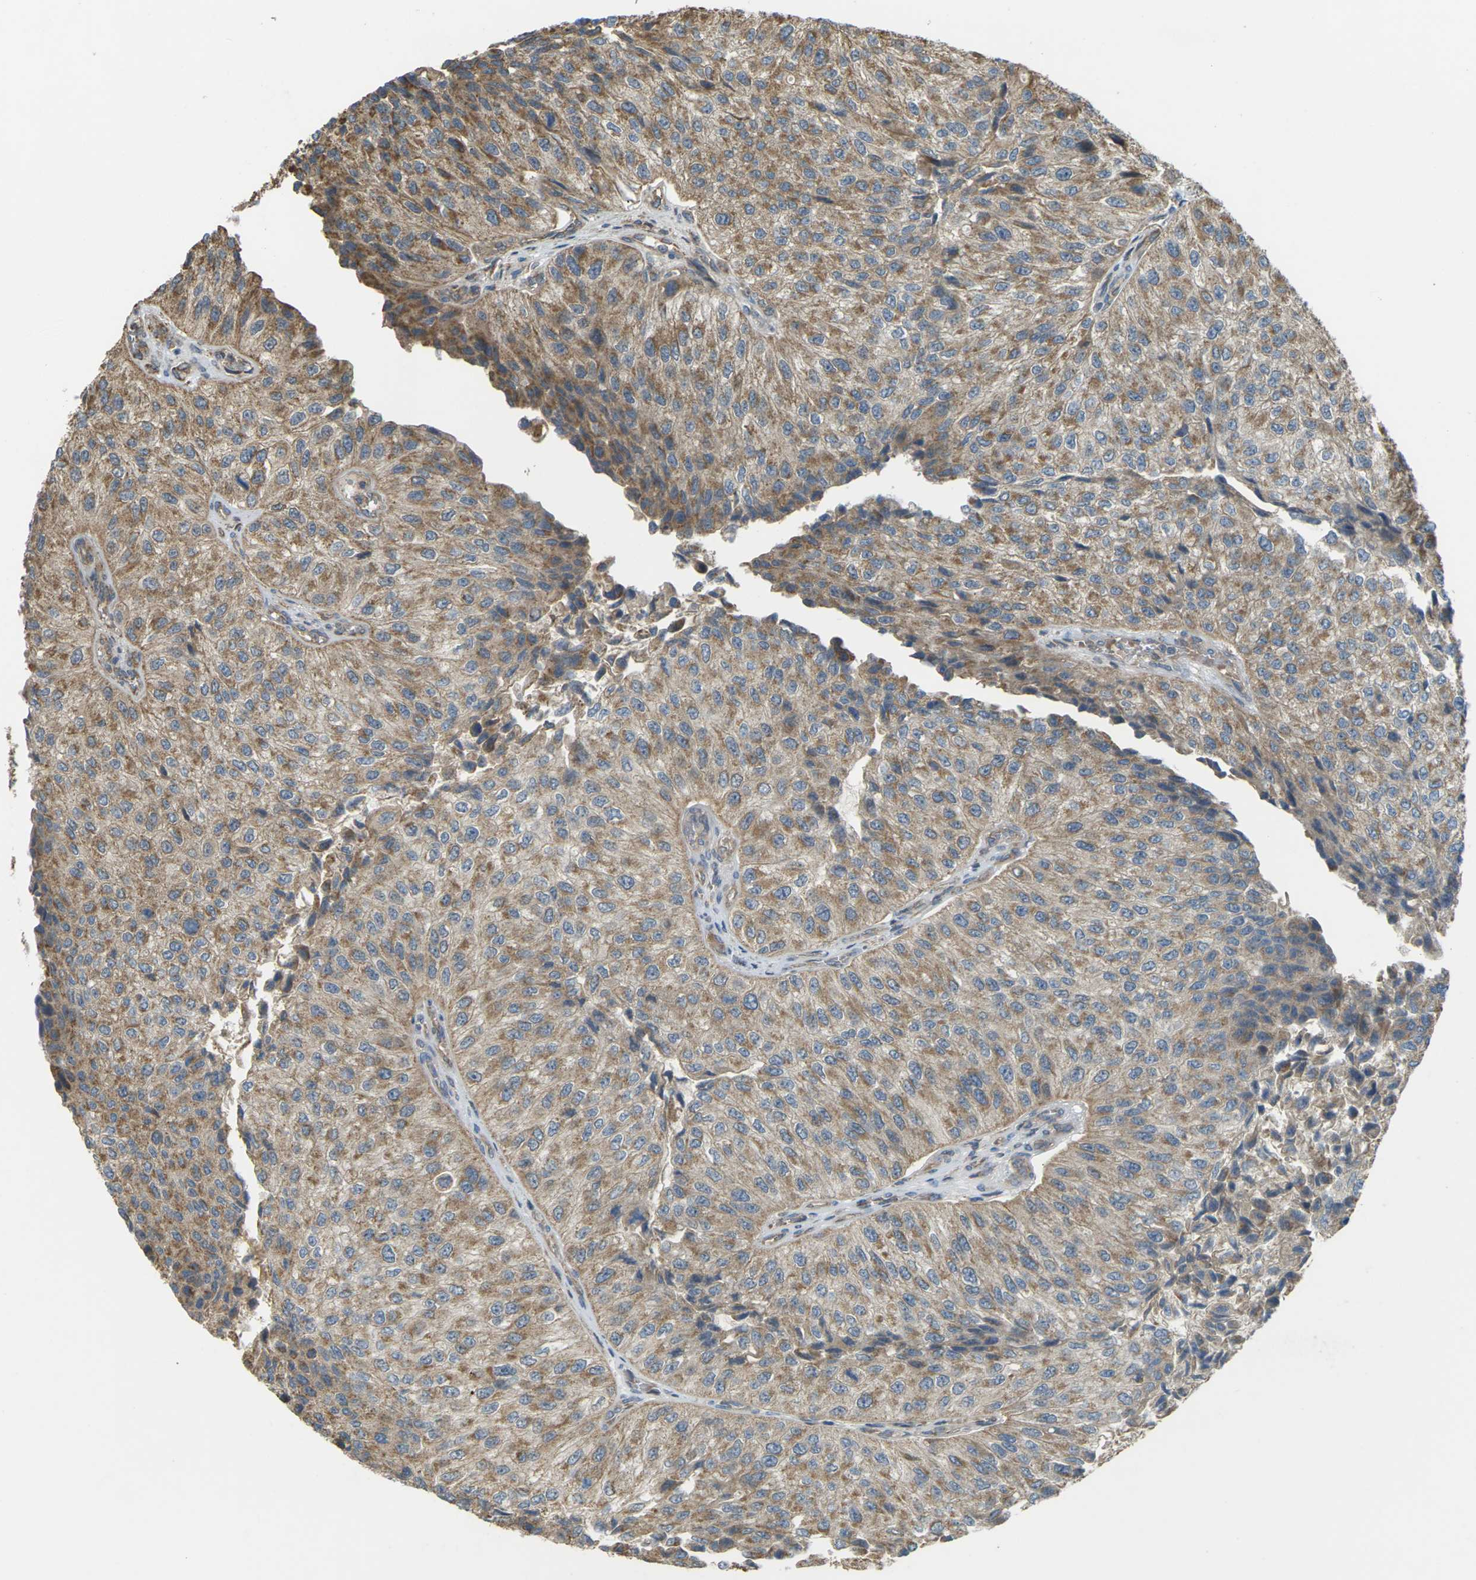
{"staining": {"intensity": "moderate", "quantity": ">75%", "location": "cytoplasmic/membranous"}, "tissue": "urothelial cancer", "cell_type": "Tumor cells", "image_type": "cancer", "snomed": [{"axis": "morphology", "description": "Urothelial carcinoma, High grade"}, {"axis": "topography", "description": "Kidney"}, {"axis": "topography", "description": "Urinary bladder"}], "caption": "IHC histopathology image of neoplastic tissue: urothelial carcinoma (high-grade) stained using immunohistochemistry reveals medium levels of moderate protein expression localized specifically in the cytoplasmic/membranous of tumor cells, appearing as a cytoplasmic/membranous brown color.", "gene": "KSR1", "patient": {"sex": "male", "age": 77}}